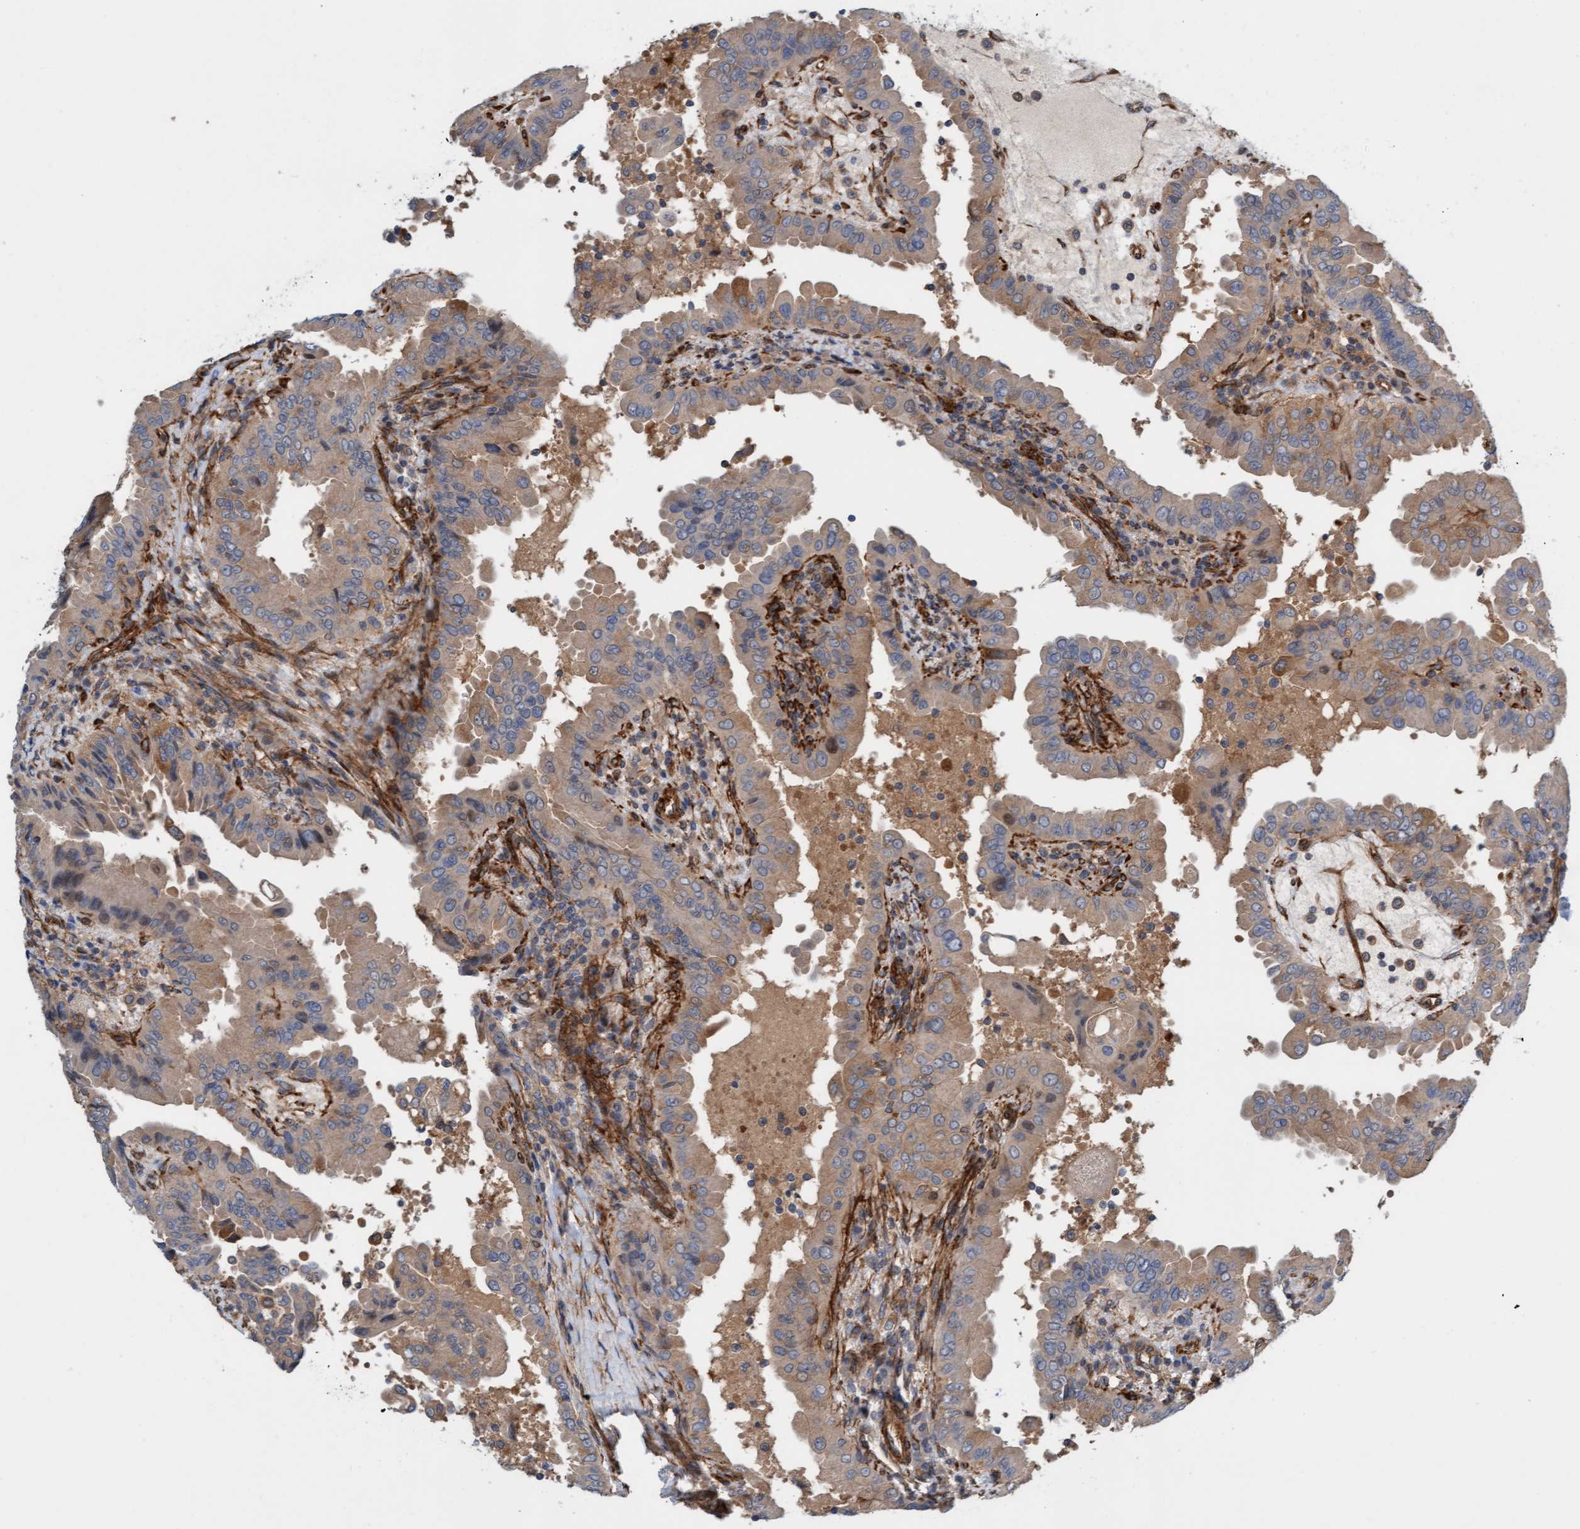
{"staining": {"intensity": "weak", "quantity": ">75%", "location": "cytoplasmic/membranous"}, "tissue": "thyroid cancer", "cell_type": "Tumor cells", "image_type": "cancer", "snomed": [{"axis": "morphology", "description": "Papillary adenocarcinoma, NOS"}, {"axis": "topography", "description": "Thyroid gland"}], "caption": "The immunohistochemical stain shows weak cytoplasmic/membranous positivity in tumor cells of thyroid papillary adenocarcinoma tissue.", "gene": "FMNL3", "patient": {"sex": "male", "age": 33}}